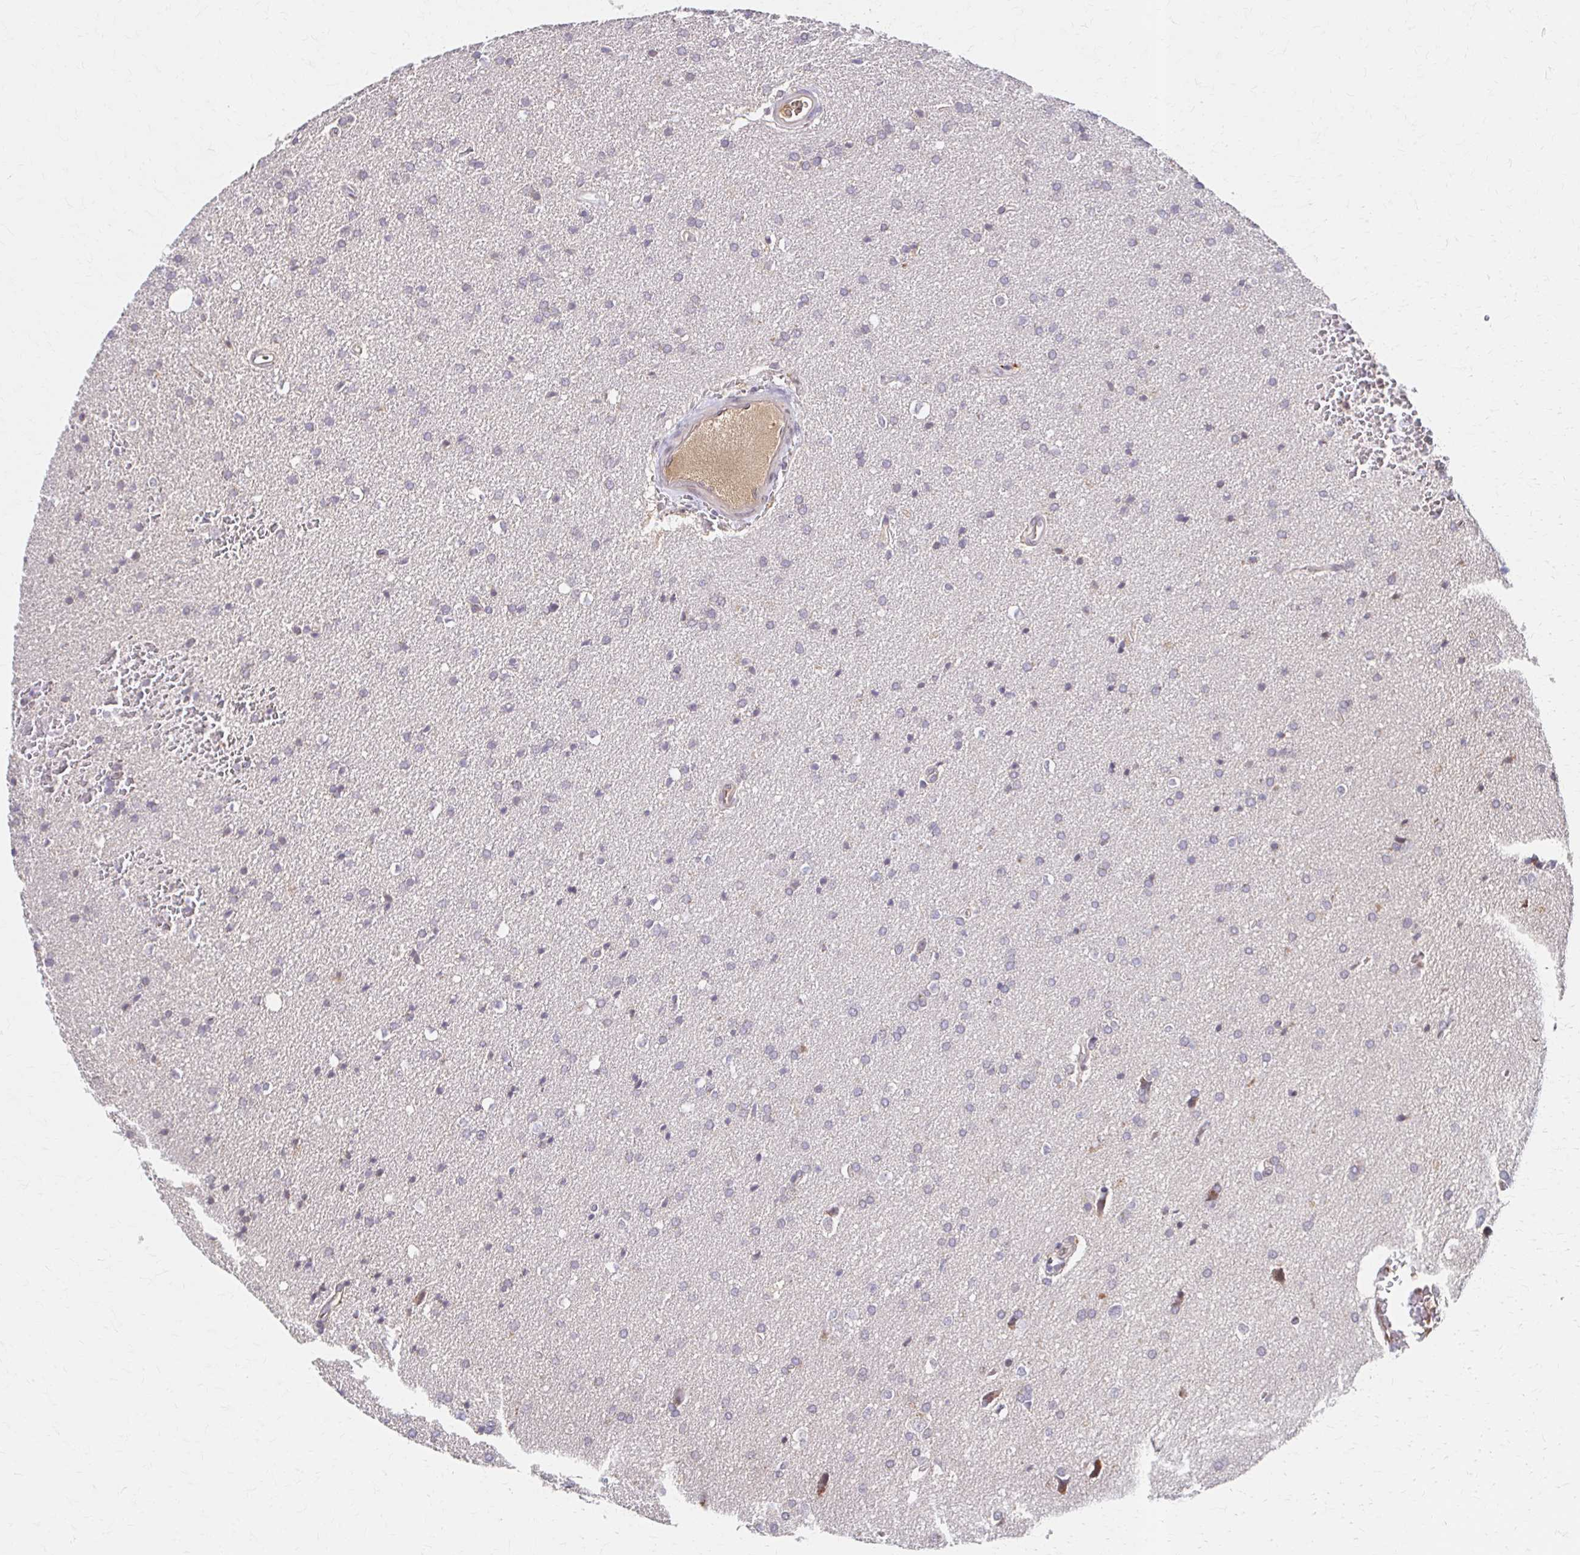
{"staining": {"intensity": "negative", "quantity": "none", "location": "none"}, "tissue": "glioma", "cell_type": "Tumor cells", "image_type": "cancer", "snomed": [{"axis": "morphology", "description": "Glioma, malignant, Low grade"}, {"axis": "topography", "description": "Brain"}], "caption": "Malignant glioma (low-grade) was stained to show a protein in brown. There is no significant positivity in tumor cells.", "gene": "HMGCS2", "patient": {"sex": "female", "age": 34}}